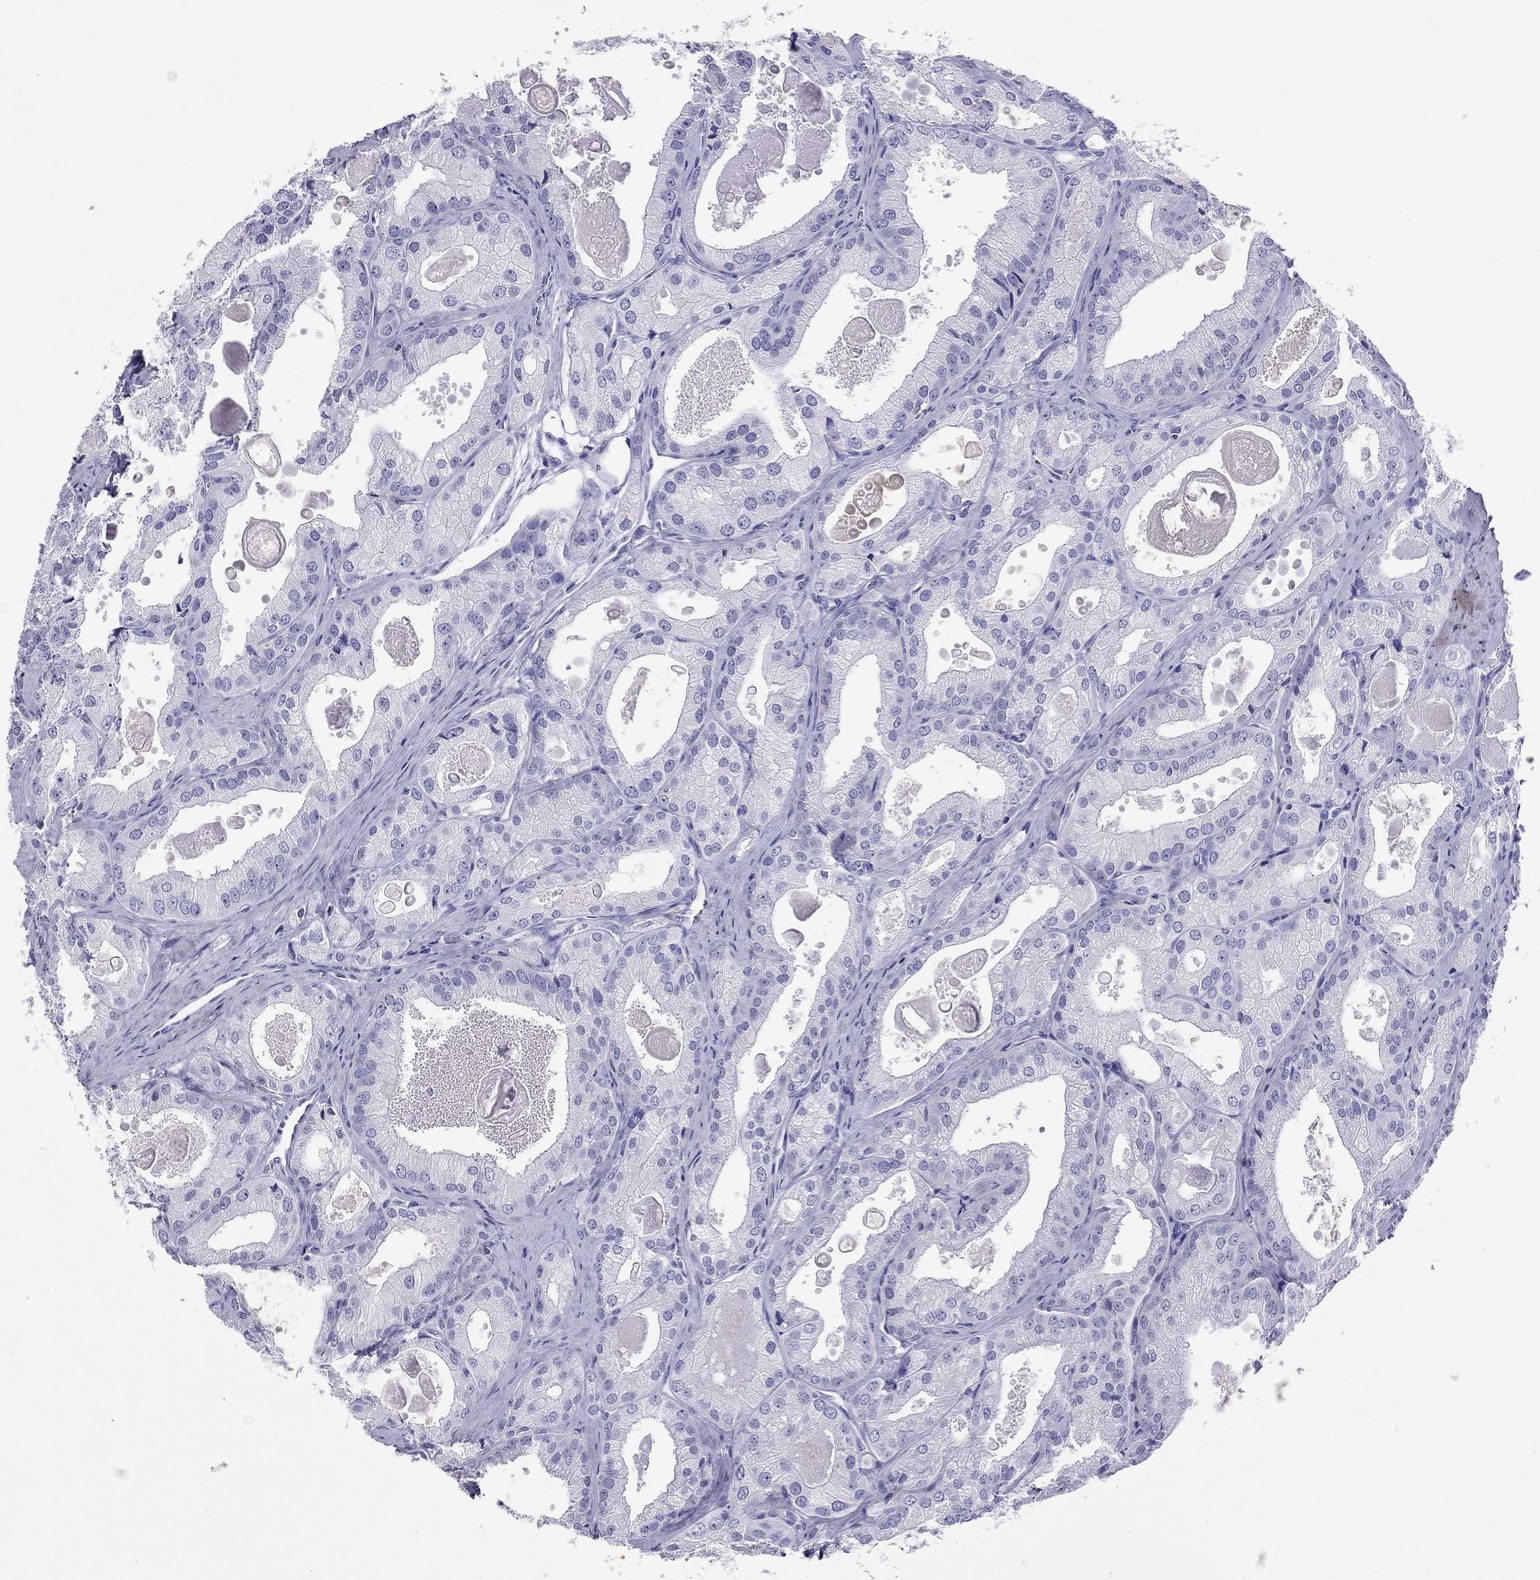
{"staining": {"intensity": "negative", "quantity": "none", "location": "none"}, "tissue": "prostate cancer", "cell_type": "Tumor cells", "image_type": "cancer", "snomed": [{"axis": "morphology", "description": "Adenocarcinoma, NOS"}, {"axis": "morphology", "description": "Adenocarcinoma, High grade"}, {"axis": "topography", "description": "Prostate"}], "caption": "The immunohistochemistry (IHC) histopathology image has no significant positivity in tumor cells of high-grade adenocarcinoma (prostate) tissue.", "gene": "CALHM1", "patient": {"sex": "male", "age": 70}}